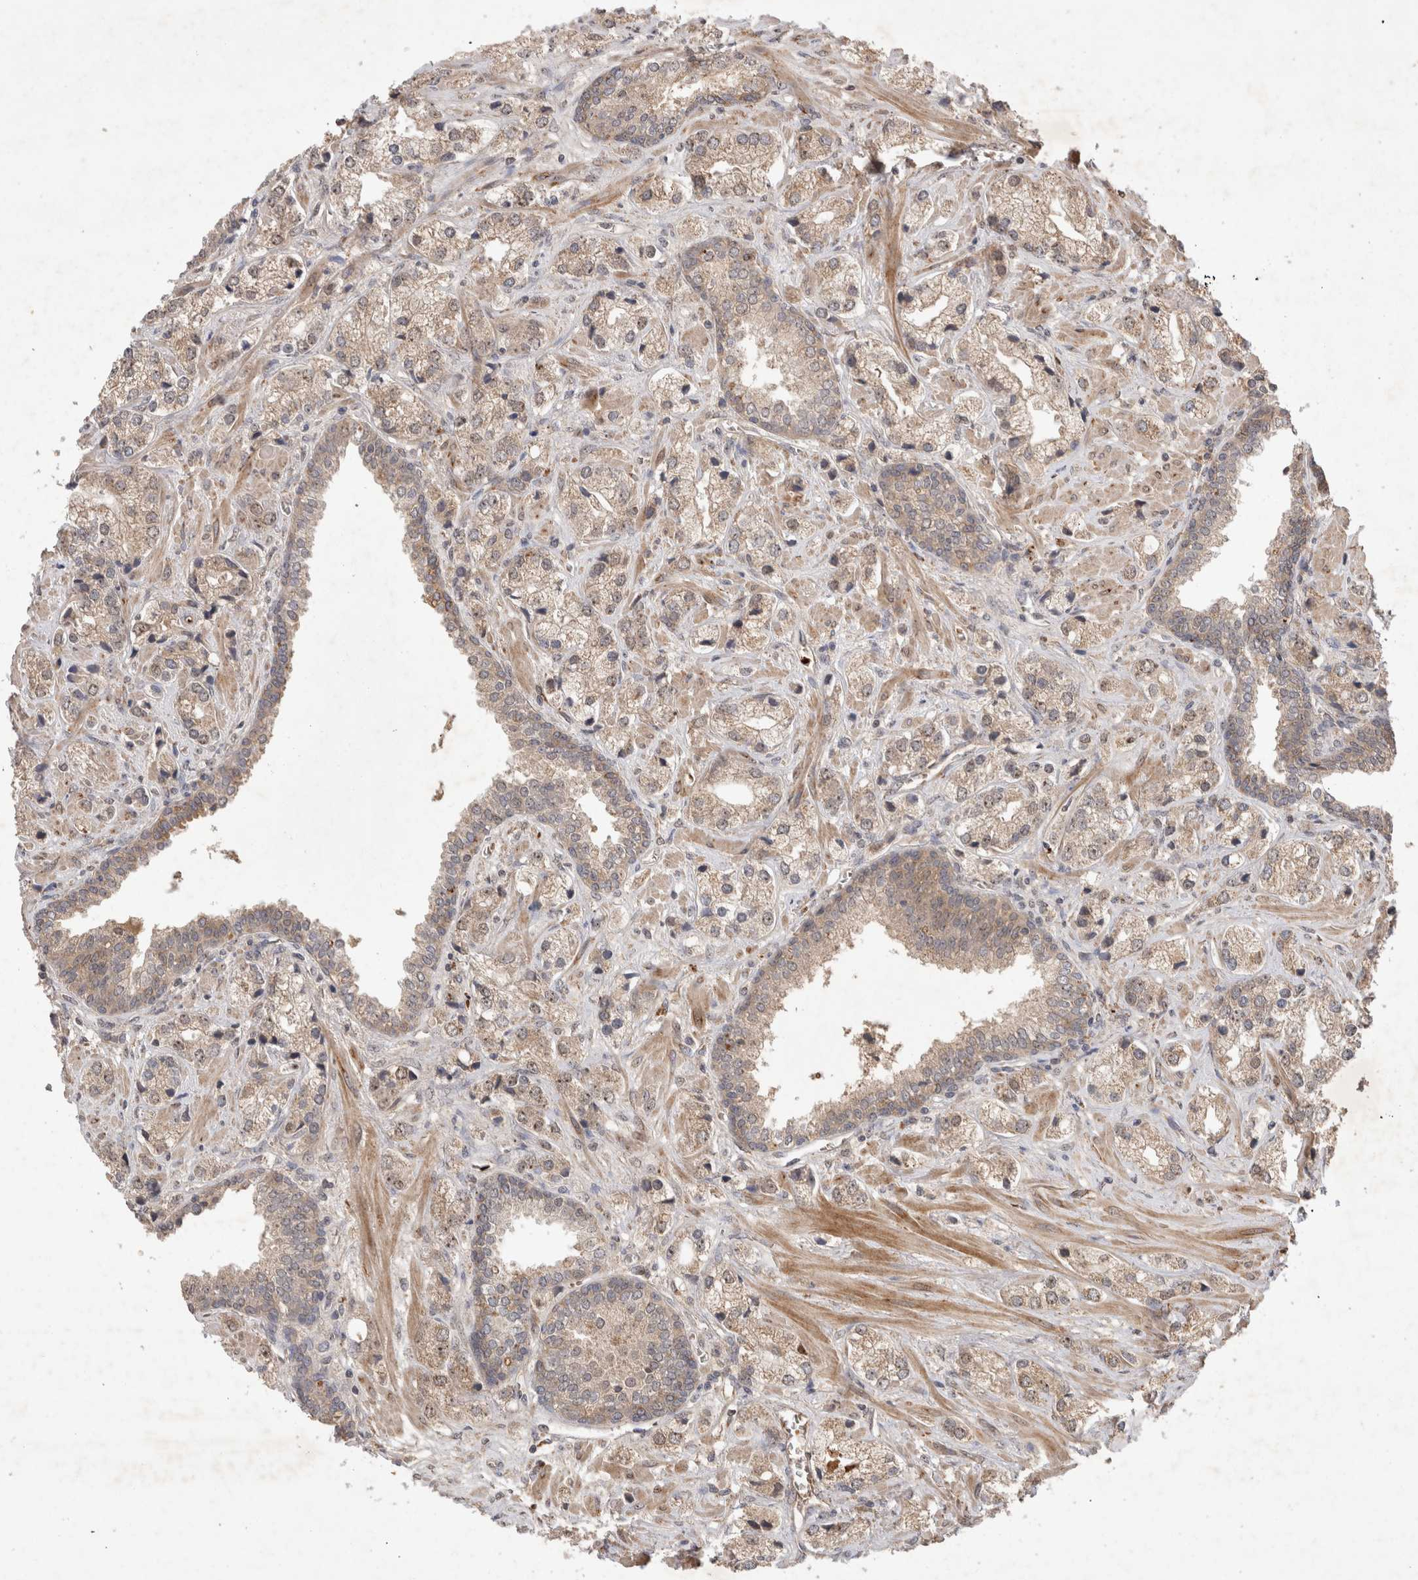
{"staining": {"intensity": "weak", "quantity": ">75%", "location": "cytoplasmic/membranous"}, "tissue": "prostate cancer", "cell_type": "Tumor cells", "image_type": "cancer", "snomed": [{"axis": "morphology", "description": "Adenocarcinoma, High grade"}, {"axis": "topography", "description": "Prostate"}], "caption": "Prostate high-grade adenocarcinoma stained for a protein displays weak cytoplasmic/membranous positivity in tumor cells. (Brightfield microscopy of DAB IHC at high magnification).", "gene": "FAM221A", "patient": {"sex": "male", "age": 66}}